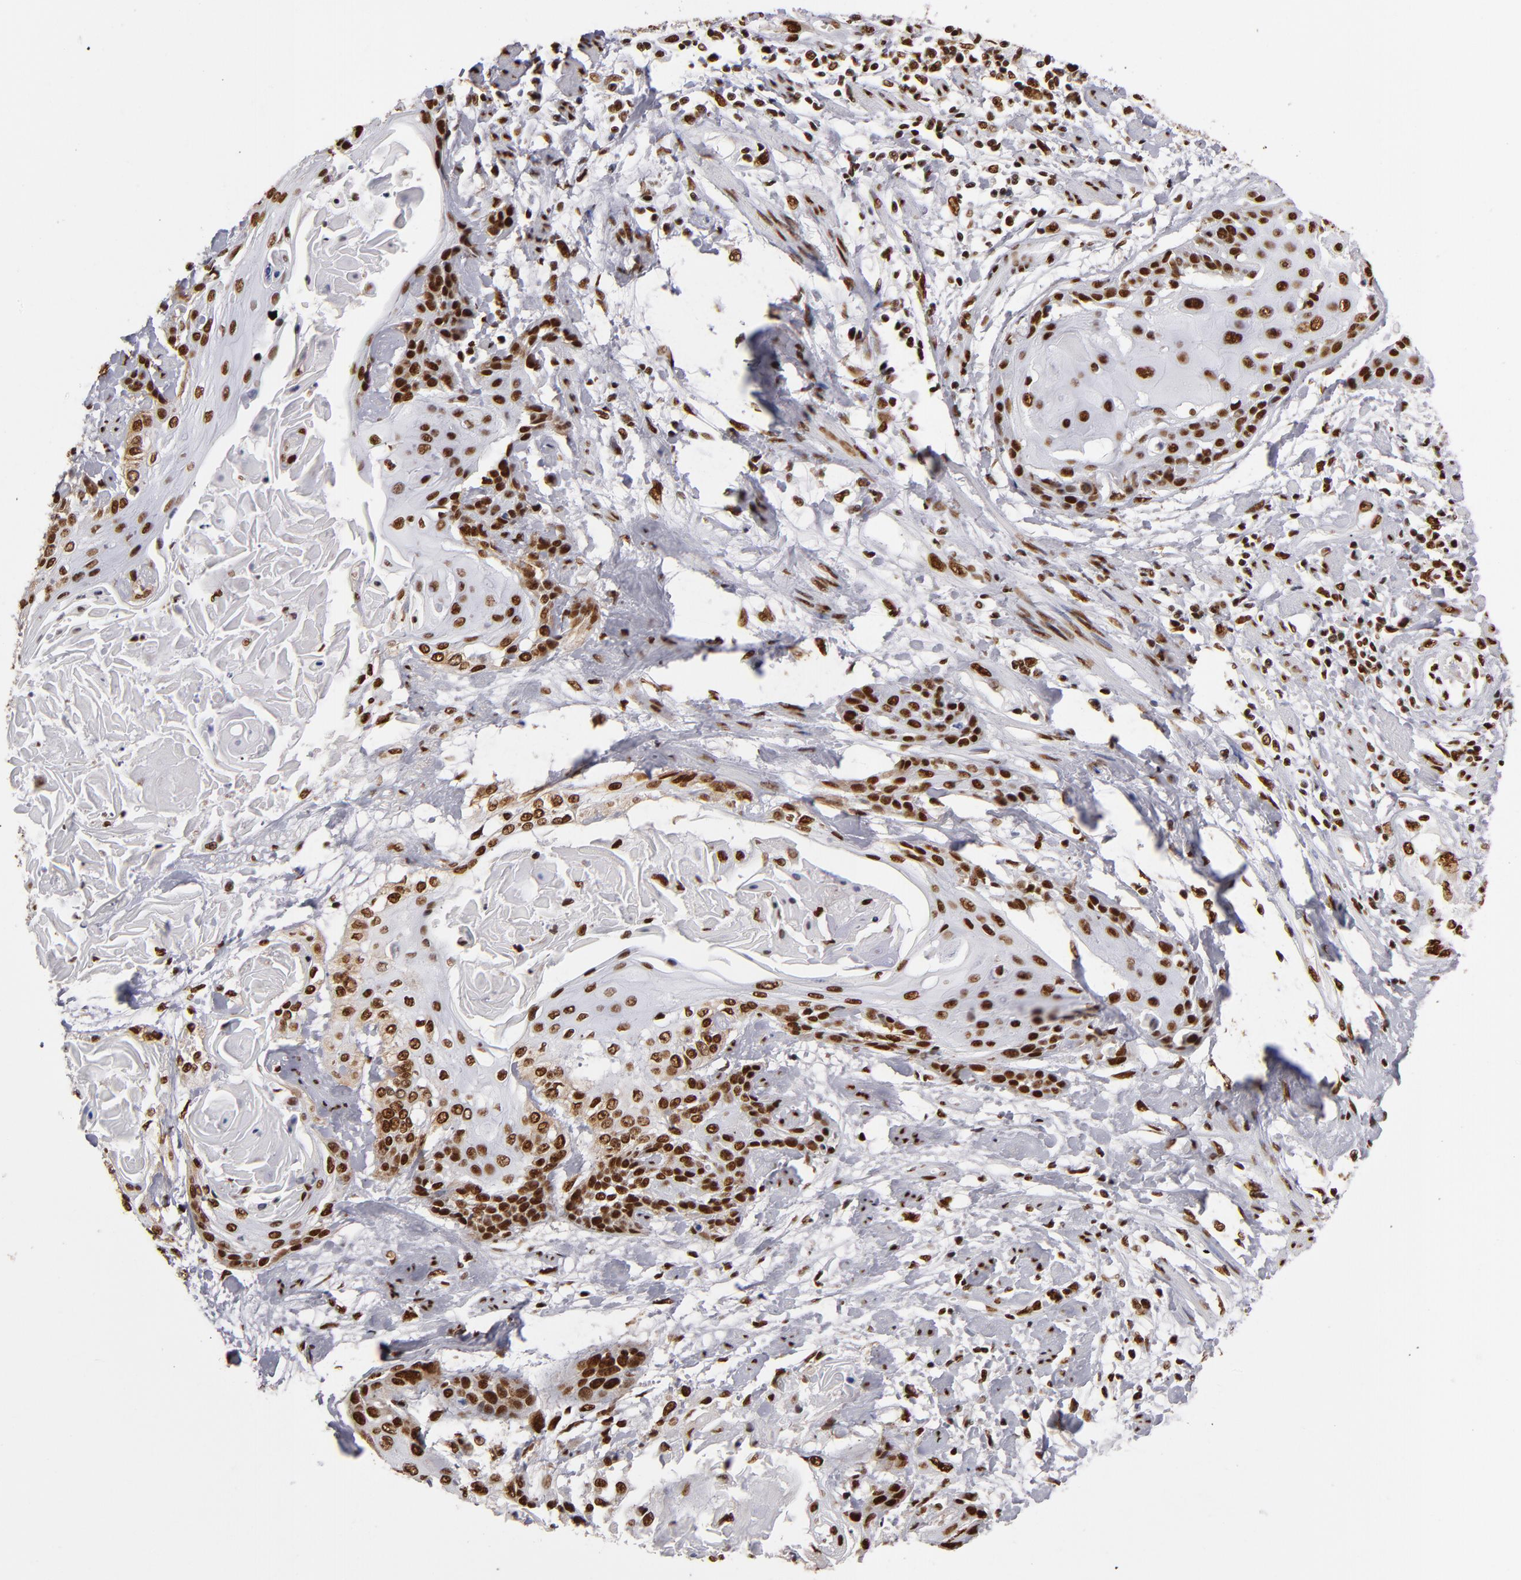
{"staining": {"intensity": "strong", "quantity": ">75%", "location": "nuclear"}, "tissue": "cervical cancer", "cell_type": "Tumor cells", "image_type": "cancer", "snomed": [{"axis": "morphology", "description": "Squamous cell carcinoma, NOS"}, {"axis": "topography", "description": "Cervix"}], "caption": "The micrograph demonstrates a brown stain indicating the presence of a protein in the nuclear of tumor cells in cervical cancer (squamous cell carcinoma).", "gene": "MRE11", "patient": {"sex": "female", "age": 57}}